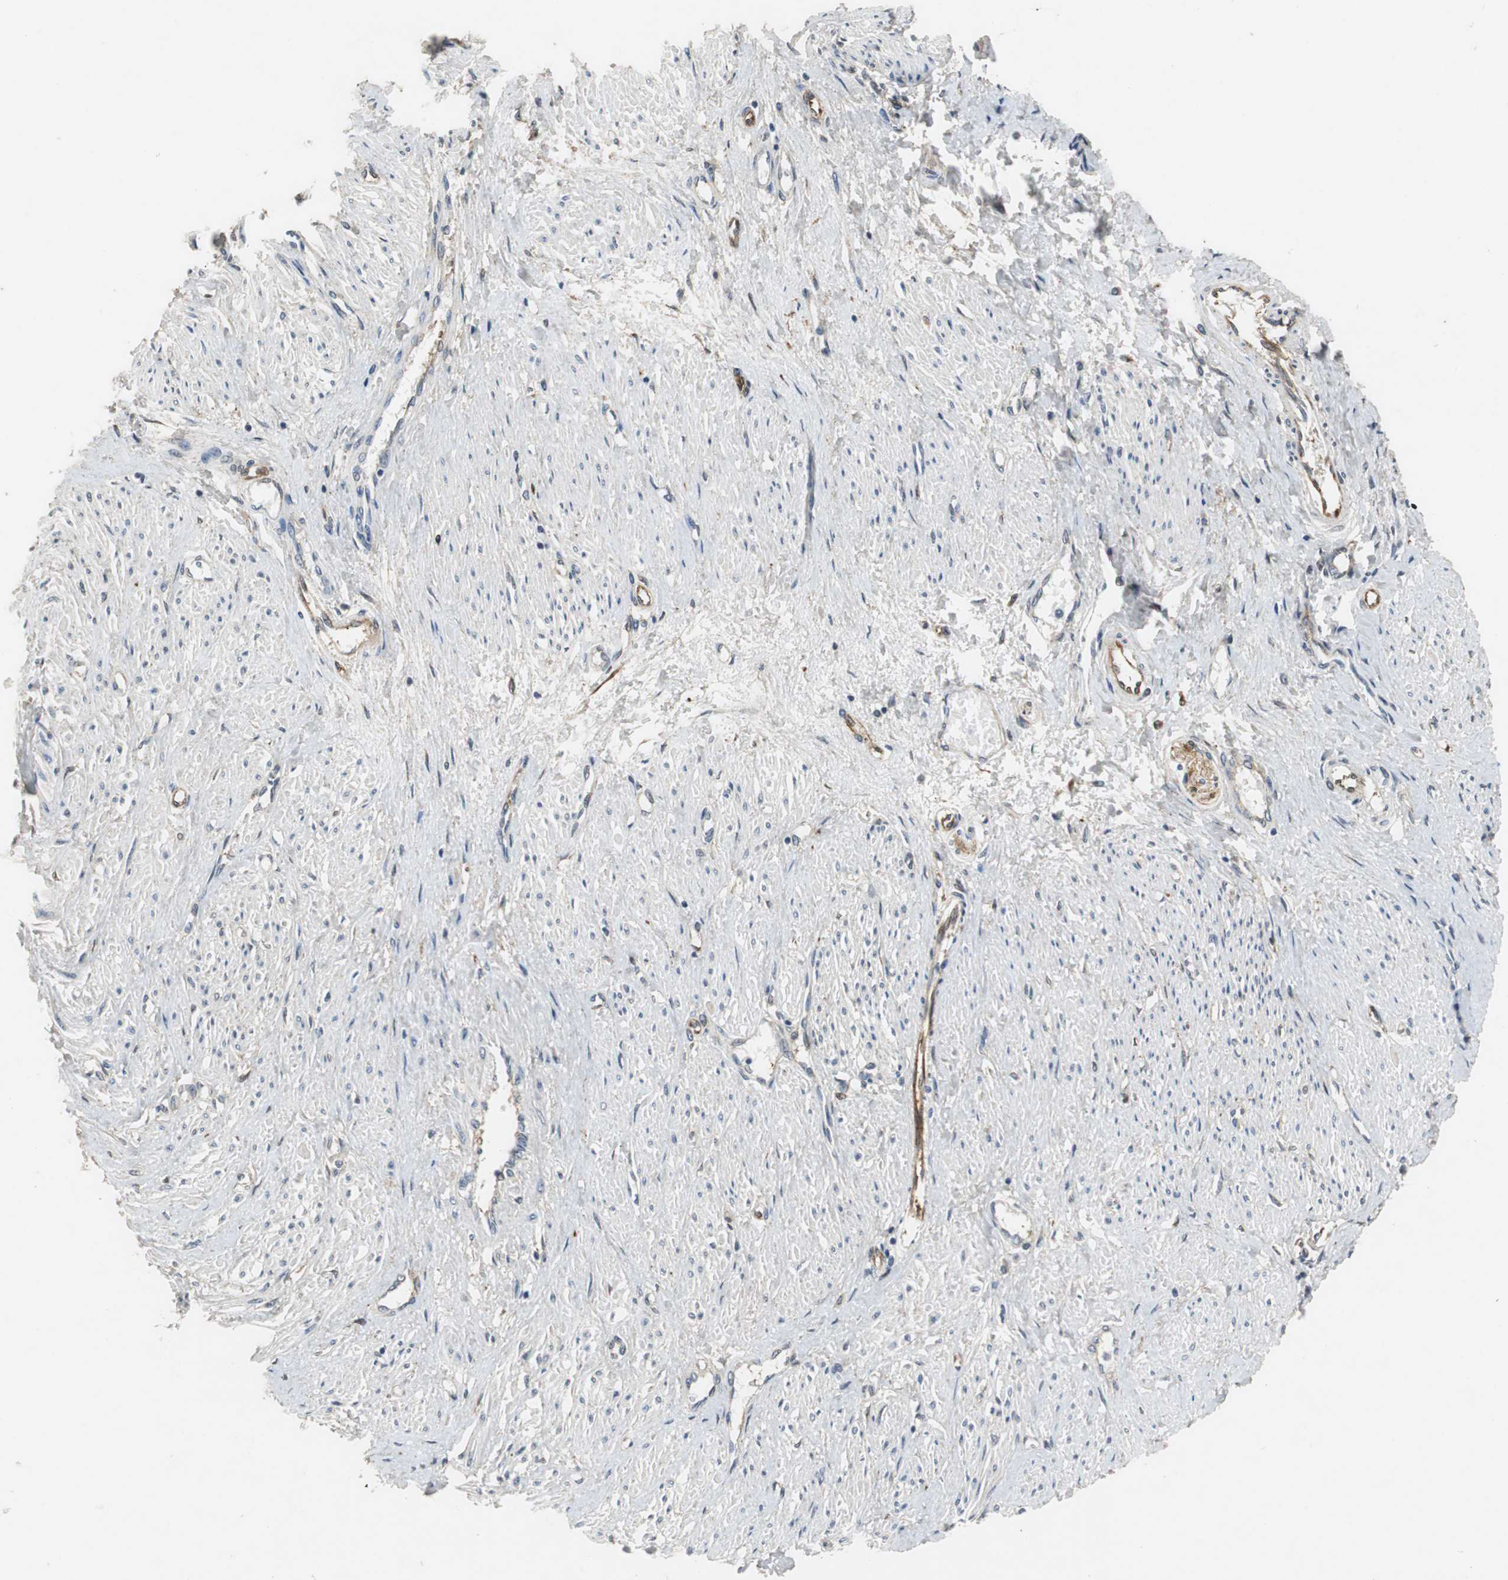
{"staining": {"intensity": "moderate", "quantity": ">75%", "location": "cytoplasmic/membranous"}, "tissue": "smooth muscle", "cell_type": "Smooth muscle cells", "image_type": "normal", "snomed": [{"axis": "morphology", "description": "Normal tissue, NOS"}, {"axis": "topography", "description": "Smooth muscle"}, {"axis": "topography", "description": "Uterus"}], "caption": "The image shows immunohistochemical staining of unremarkable smooth muscle. There is moderate cytoplasmic/membranous positivity is identified in approximately >75% of smooth muscle cells.", "gene": "ISCU", "patient": {"sex": "female", "age": 39}}